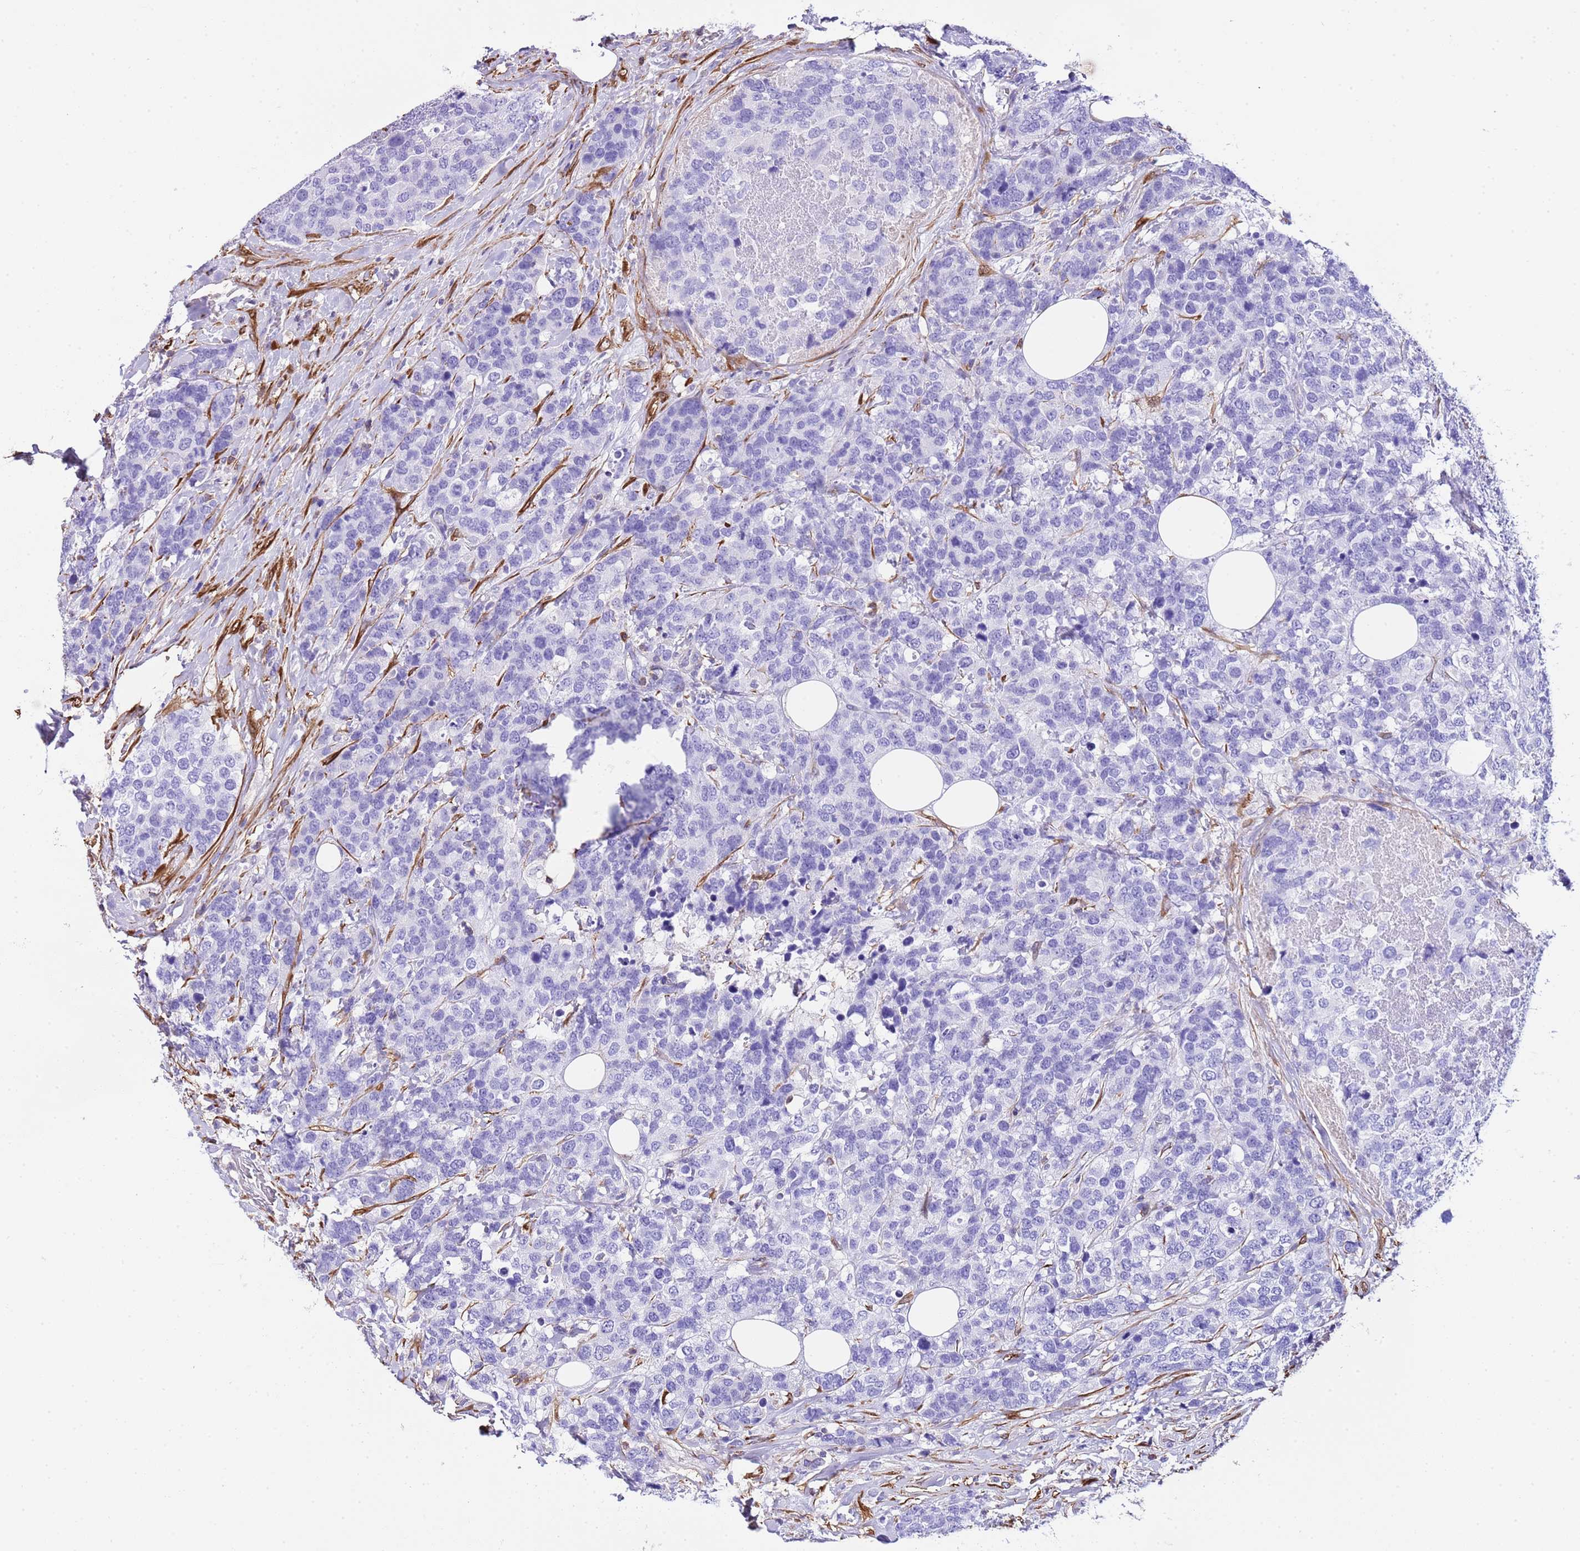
{"staining": {"intensity": "negative", "quantity": "none", "location": "none"}, "tissue": "breast cancer", "cell_type": "Tumor cells", "image_type": "cancer", "snomed": [{"axis": "morphology", "description": "Lobular carcinoma"}, {"axis": "topography", "description": "Breast"}], "caption": "Human breast cancer stained for a protein using immunohistochemistry shows no expression in tumor cells.", "gene": "CNN2", "patient": {"sex": "female", "age": 59}}